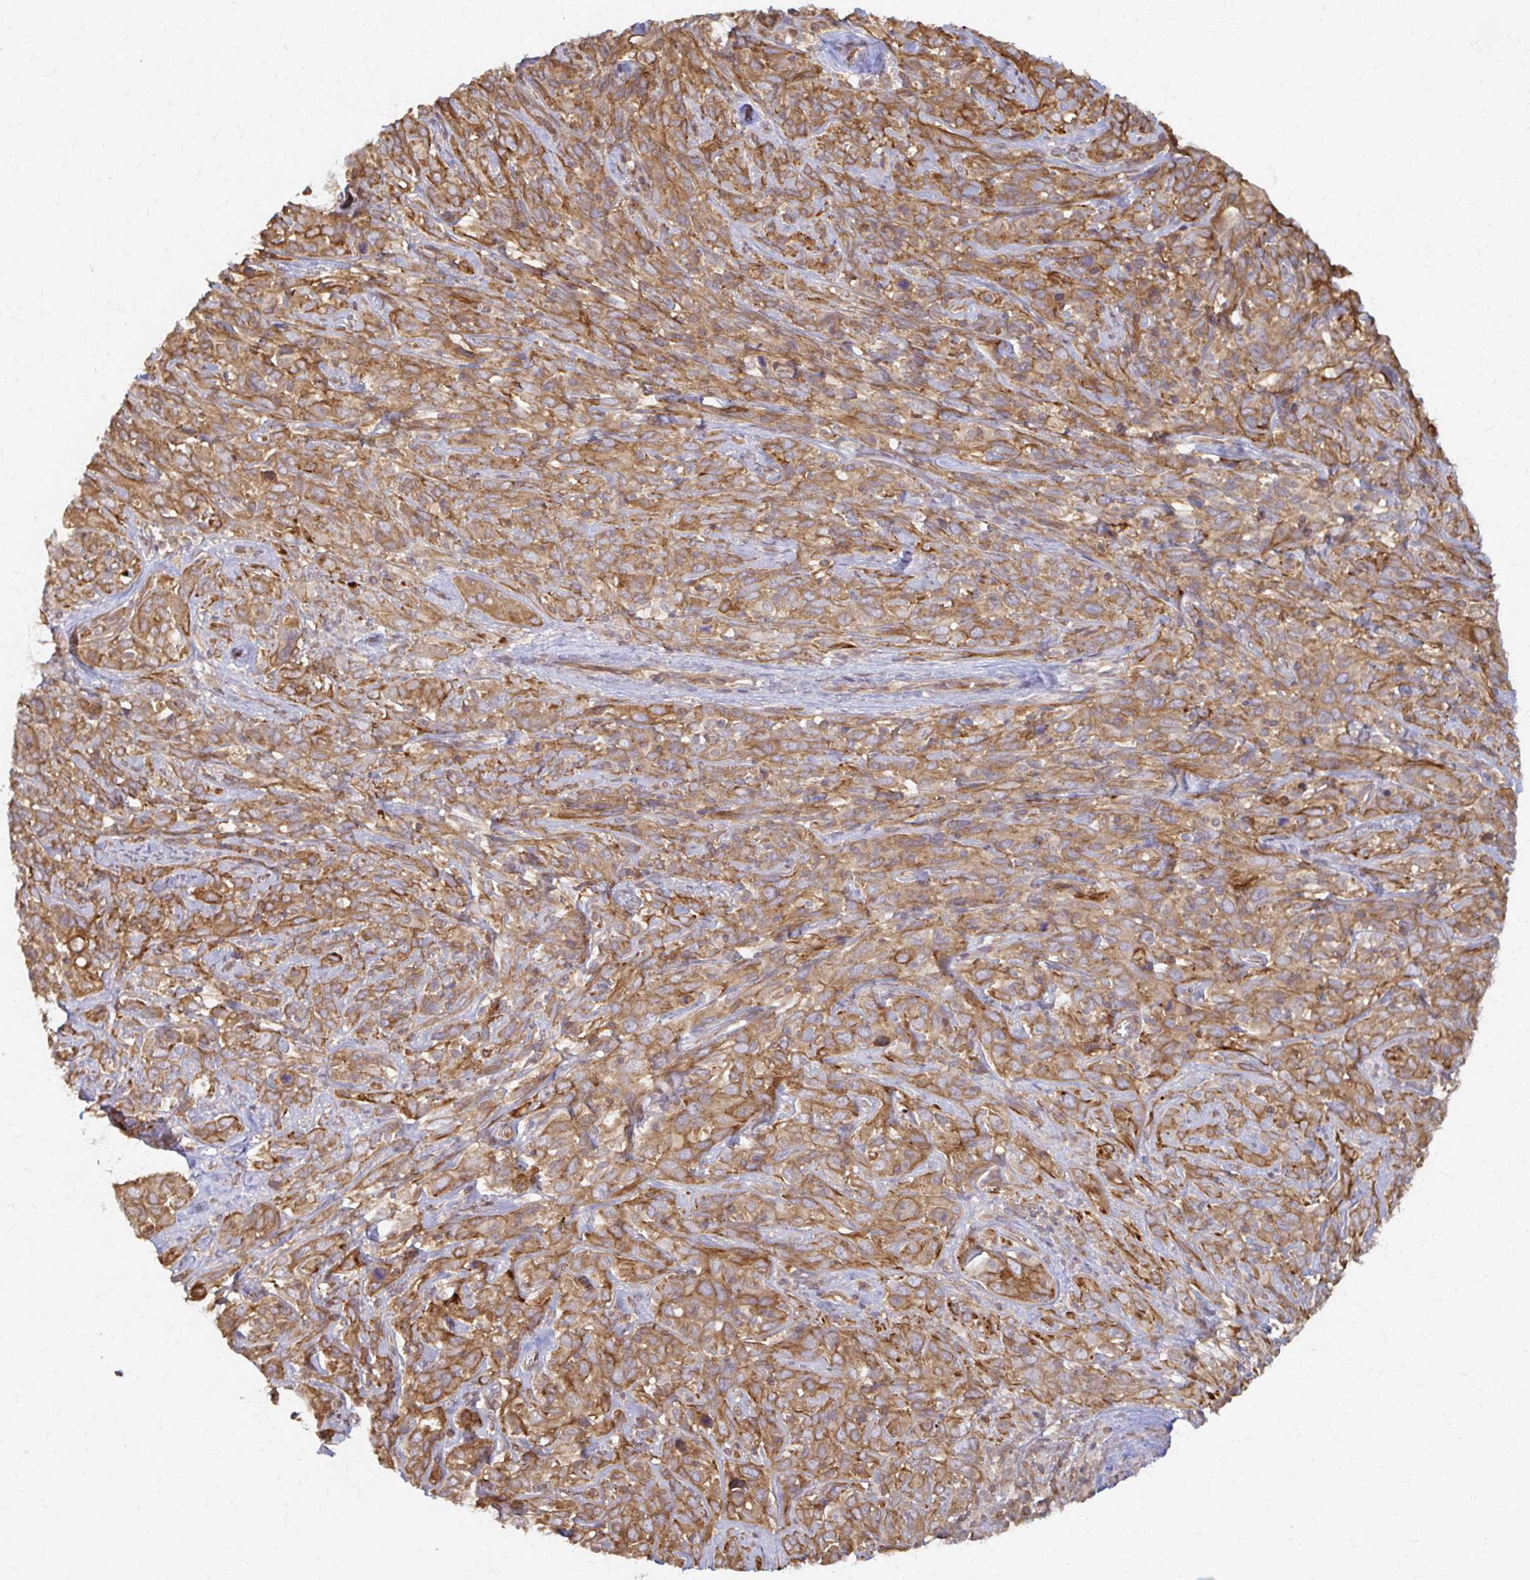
{"staining": {"intensity": "moderate", "quantity": ">75%", "location": "cytoplasmic/membranous"}, "tissue": "cervical cancer", "cell_type": "Tumor cells", "image_type": "cancer", "snomed": [{"axis": "morphology", "description": "Normal tissue, NOS"}, {"axis": "morphology", "description": "Squamous cell carcinoma, NOS"}, {"axis": "topography", "description": "Cervix"}], "caption": "Cervical cancer tissue displays moderate cytoplasmic/membranous staining in about >75% of tumor cells", "gene": "ARHGAP35", "patient": {"sex": "female", "age": 51}}